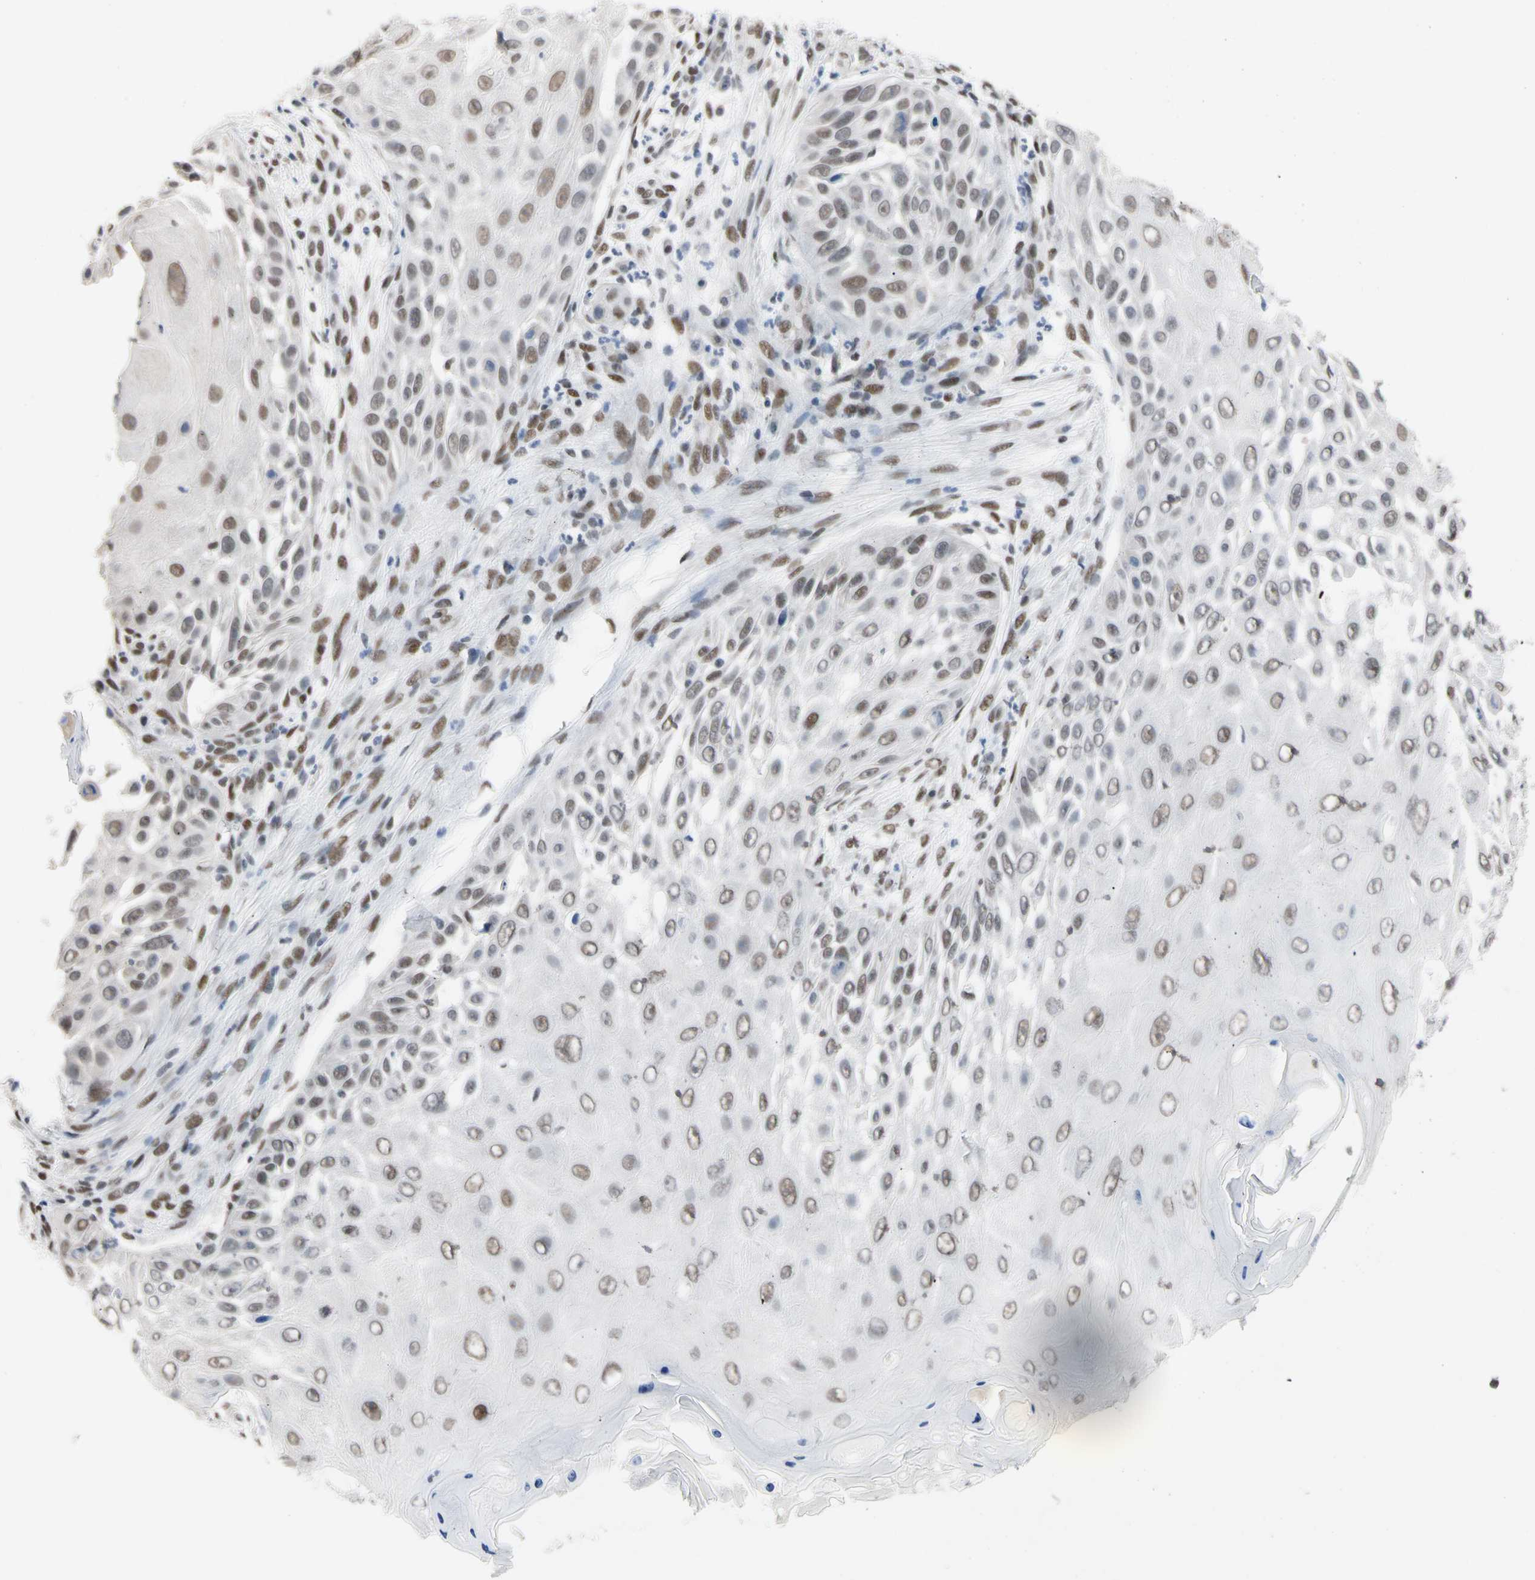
{"staining": {"intensity": "moderate", "quantity": ">75%", "location": "nuclear"}, "tissue": "skin cancer", "cell_type": "Tumor cells", "image_type": "cancer", "snomed": [{"axis": "morphology", "description": "Squamous cell carcinoma, NOS"}, {"axis": "topography", "description": "Skin"}], "caption": "Moderate nuclear positivity is appreciated in about >75% of tumor cells in skin cancer. (IHC, brightfield microscopy, high magnification).", "gene": "FAM98B", "patient": {"sex": "female", "age": 44}}